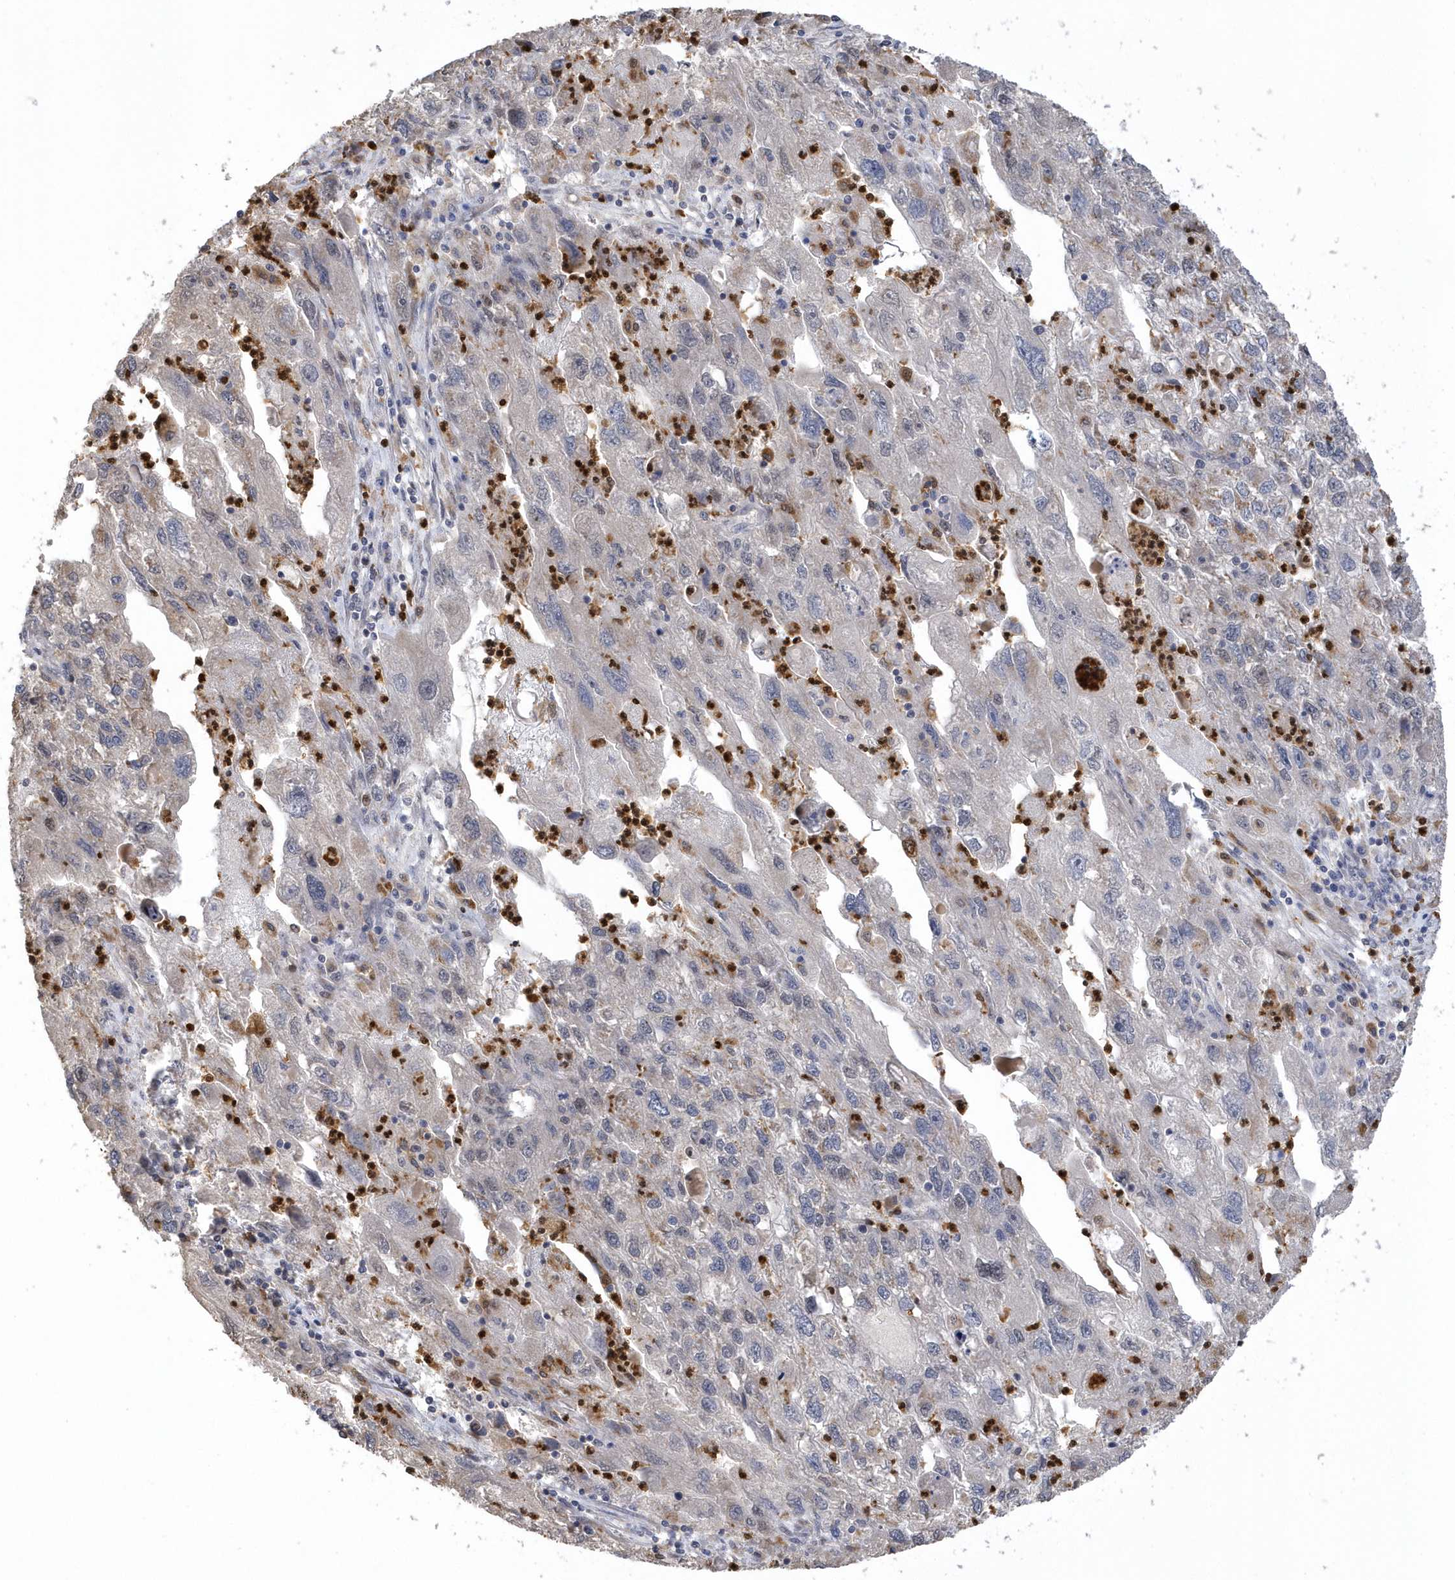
{"staining": {"intensity": "negative", "quantity": "none", "location": "none"}, "tissue": "endometrial cancer", "cell_type": "Tumor cells", "image_type": "cancer", "snomed": [{"axis": "morphology", "description": "Adenocarcinoma, NOS"}, {"axis": "topography", "description": "Endometrium"}], "caption": "An IHC micrograph of adenocarcinoma (endometrial) is shown. There is no staining in tumor cells of adenocarcinoma (endometrial).", "gene": "NAF1", "patient": {"sex": "female", "age": 49}}